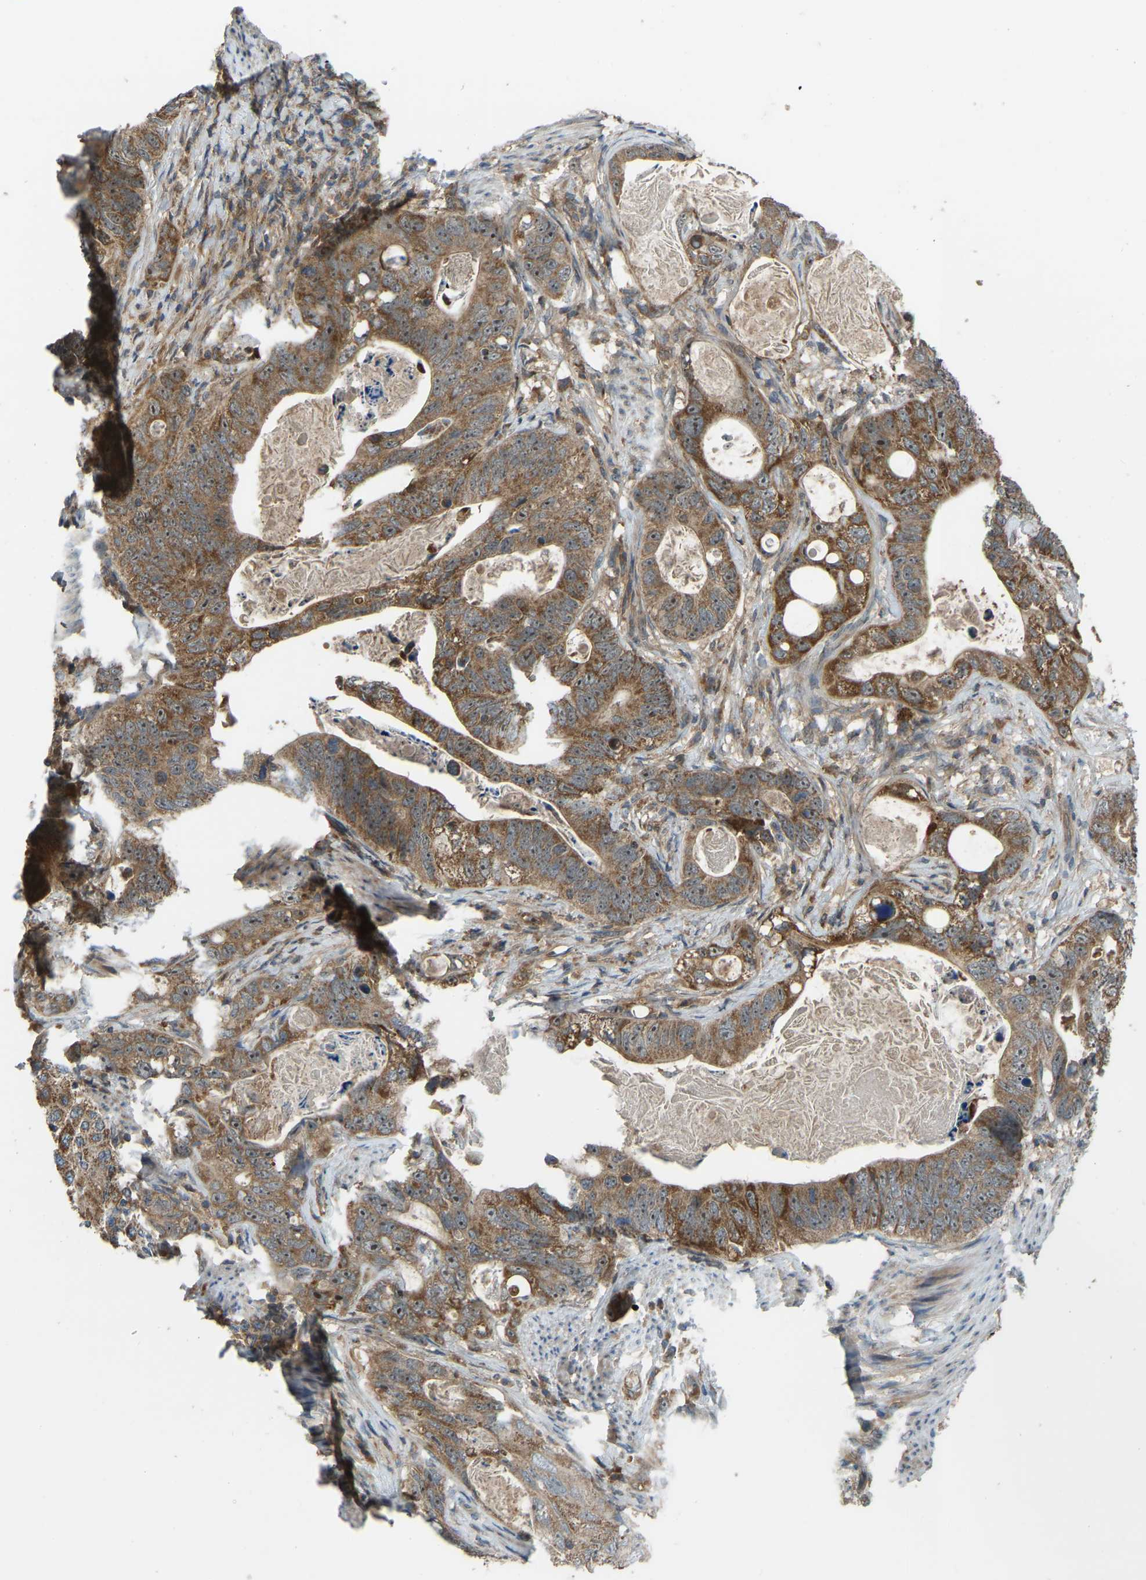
{"staining": {"intensity": "moderate", "quantity": ">75%", "location": "cytoplasmic/membranous"}, "tissue": "stomach cancer", "cell_type": "Tumor cells", "image_type": "cancer", "snomed": [{"axis": "morphology", "description": "Normal tissue, NOS"}, {"axis": "morphology", "description": "Adenocarcinoma, NOS"}, {"axis": "topography", "description": "Stomach"}], "caption": "About >75% of tumor cells in stomach adenocarcinoma reveal moderate cytoplasmic/membranous protein positivity as visualized by brown immunohistochemical staining.", "gene": "ZNF71", "patient": {"sex": "female", "age": 89}}